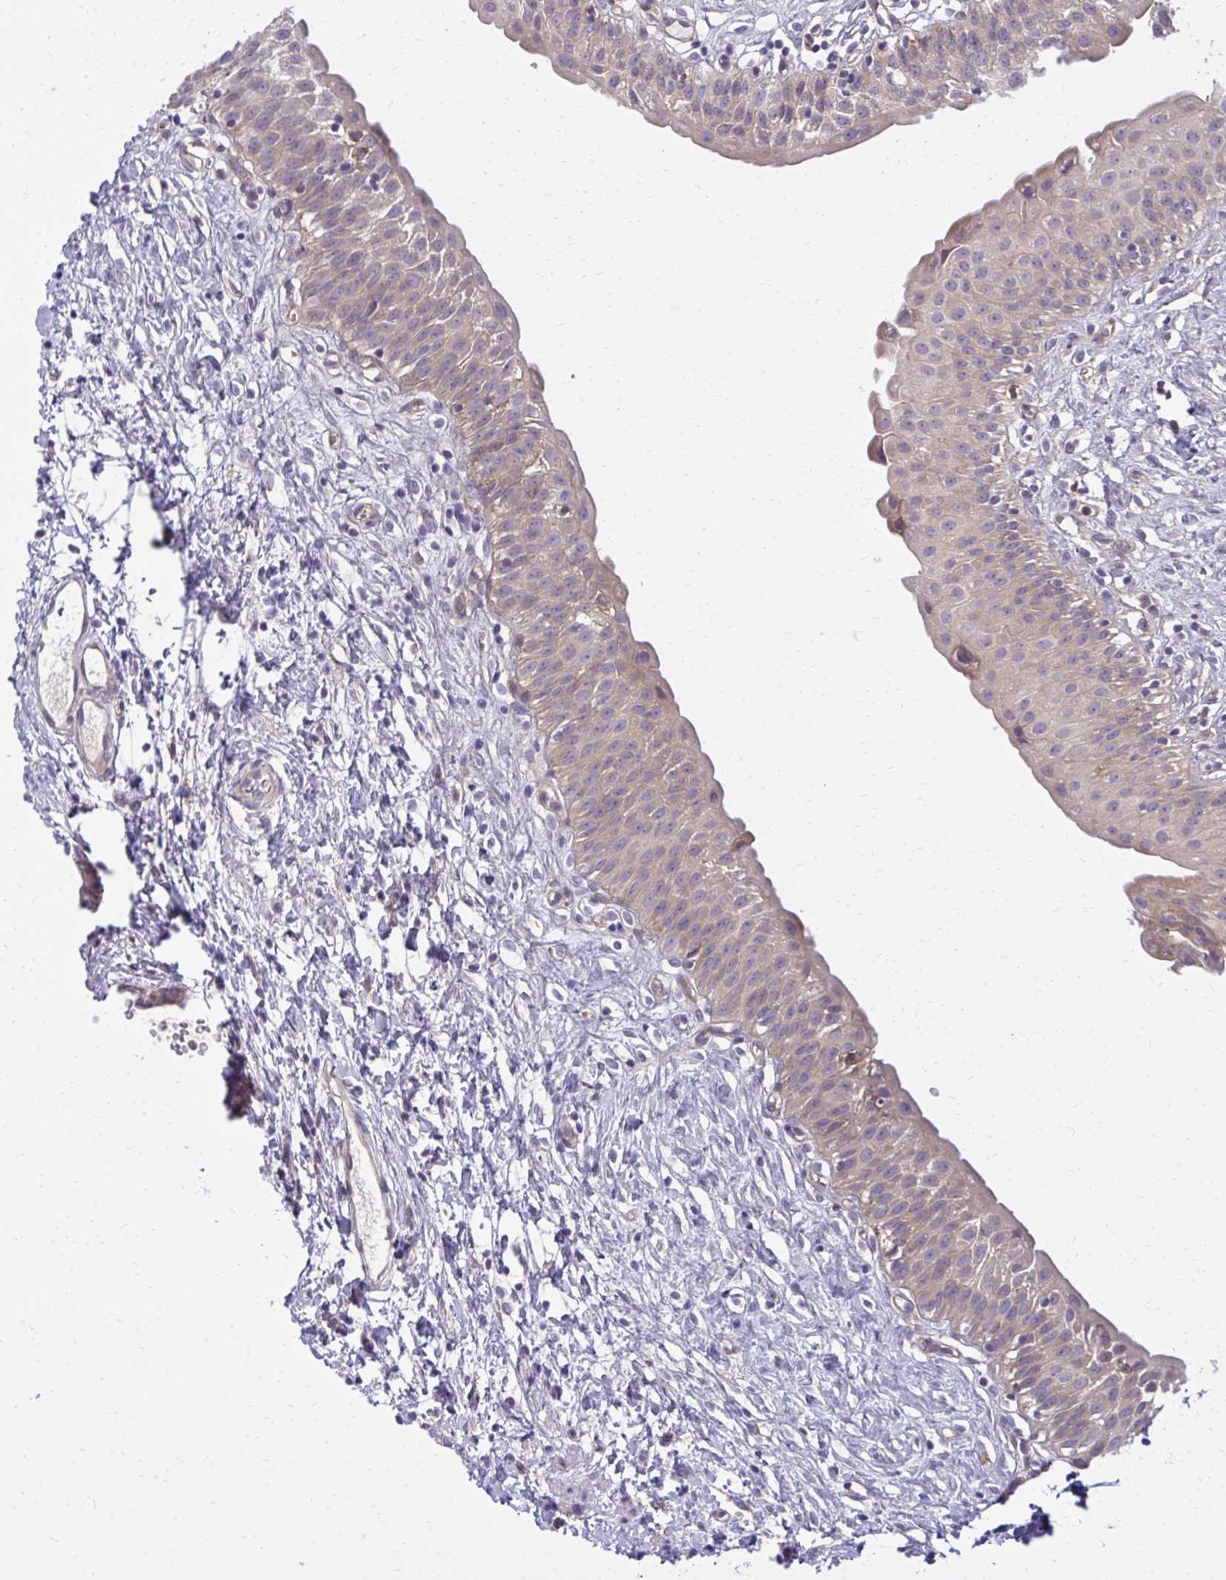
{"staining": {"intensity": "weak", "quantity": "25%-75%", "location": "cytoplasmic/membranous"}, "tissue": "urinary bladder", "cell_type": "Urothelial cells", "image_type": "normal", "snomed": [{"axis": "morphology", "description": "Normal tissue, NOS"}, {"axis": "topography", "description": "Urinary bladder"}], "caption": "A brown stain highlights weak cytoplasmic/membranous expression of a protein in urothelial cells of normal human urinary bladder.", "gene": "CEMP1", "patient": {"sex": "male", "age": 51}}